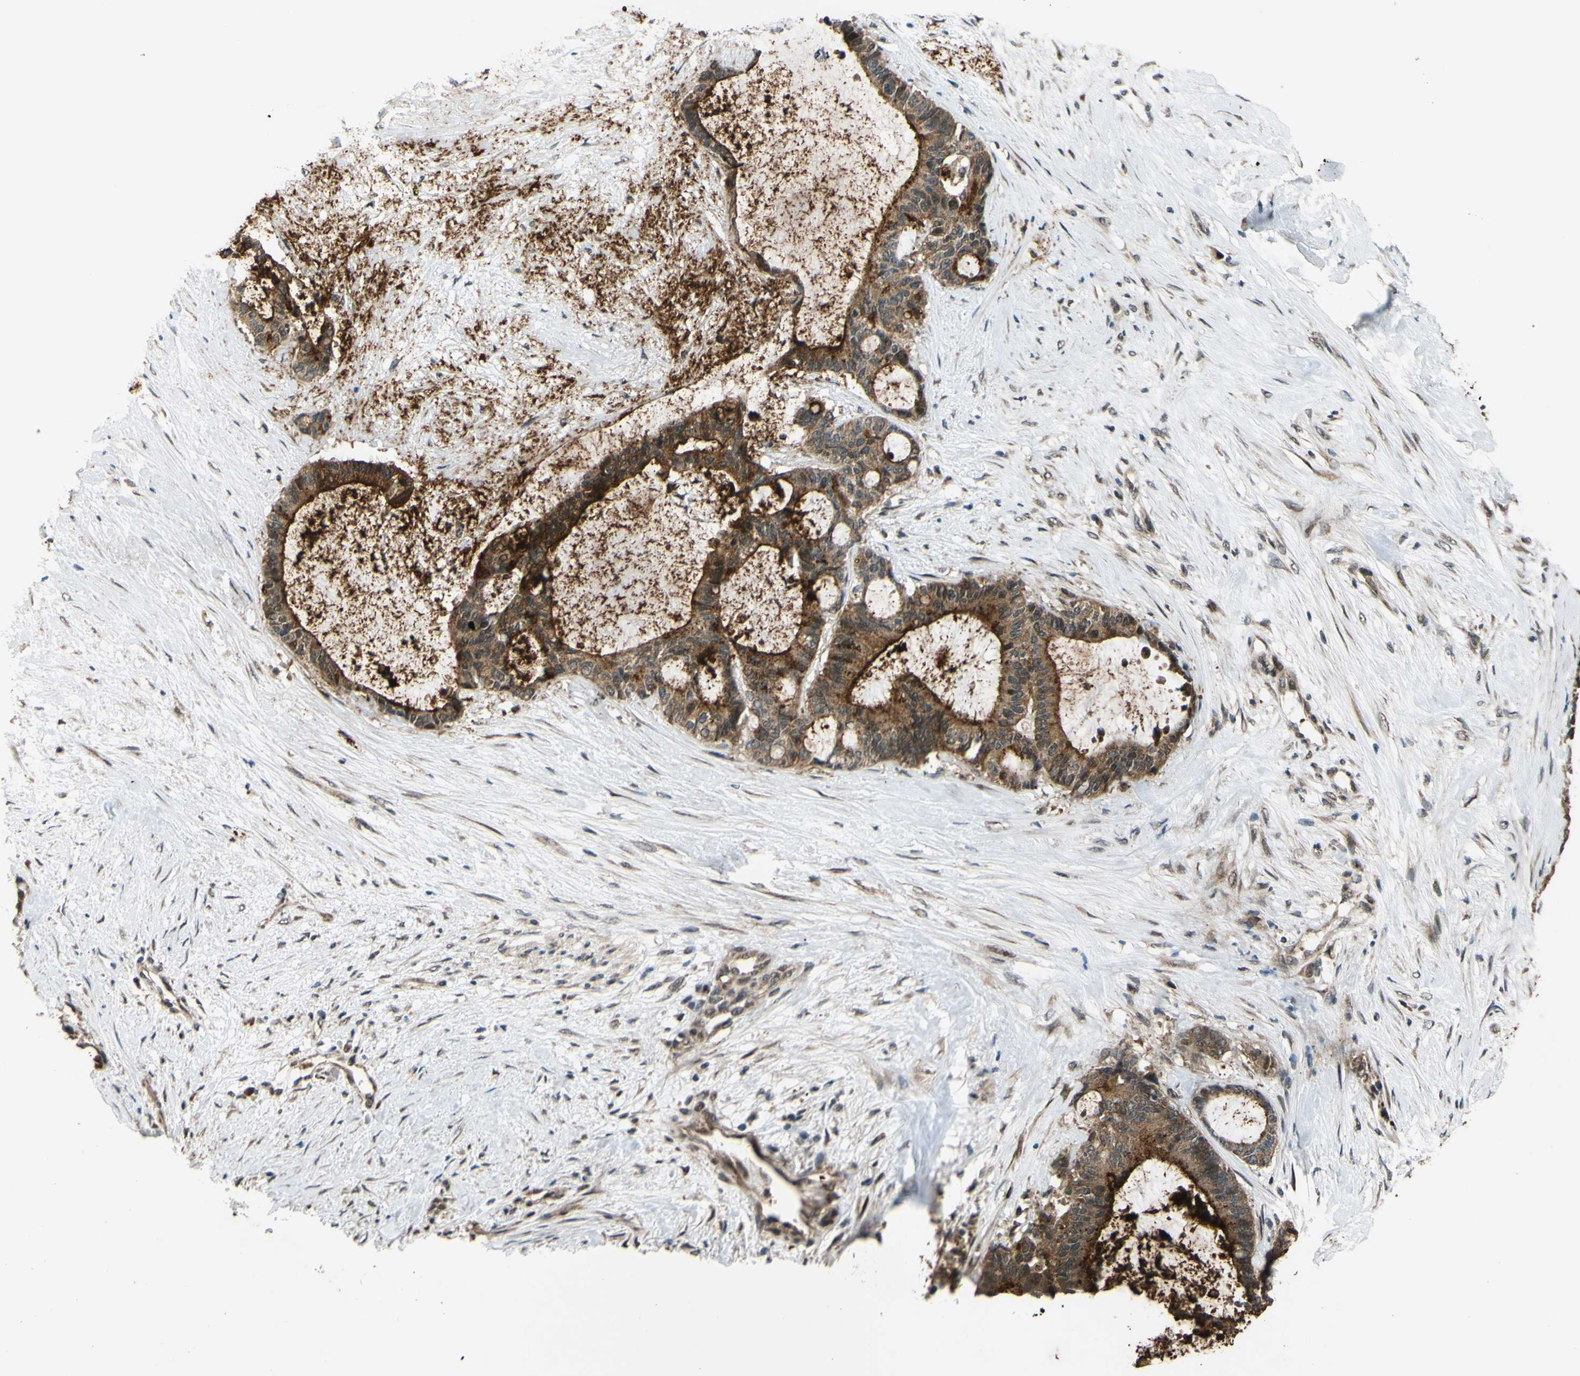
{"staining": {"intensity": "strong", "quantity": ">75%", "location": "cytoplasmic/membranous"}, "tissue": "liver cancer", "cell_type": "Tumor cells", "image_type": "cancer", "snomed": [{"axis": "morphology", "description": "Cholangiocarcinoma"}, {"axis": "topography", "description": "Liver"}], "caption": "An immunohistochemistry histopathology image of neoplastic tissue is shown. Protein staining in brown highlights strong cytoplasmic/membranous positivity in liver cholangiocarcinoma within tumor cells. (DAB (3,3'-diaminobenzidine) IHC, brown staining for protein, blue staining for nuclei).", "gene": "ABCC8", "patient": {"sex": "female", "age": 73}}